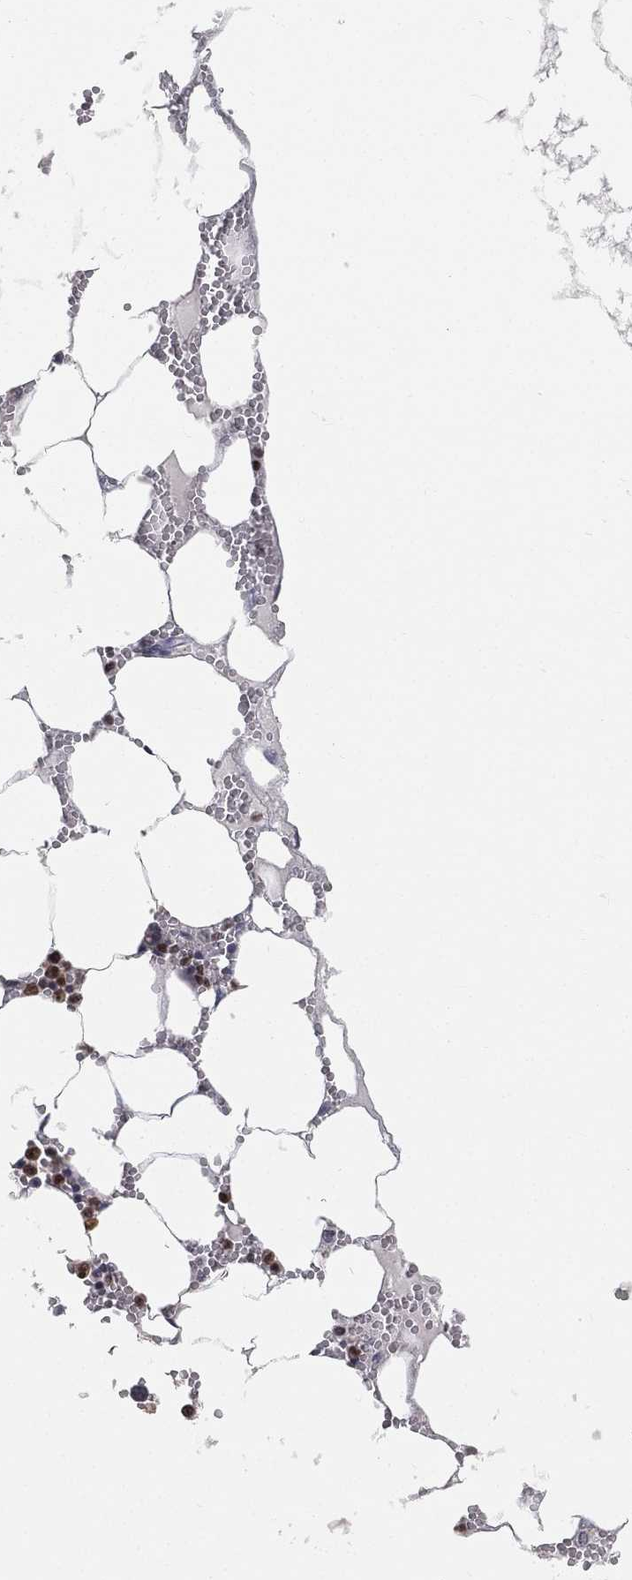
{"staining": {"intensity": "strong", "quantity": "25%-75%", "location": "cytoplasmic/membranous,nuclear"}, "tissue": "bone marrow", "cell_type": "Hematopoietic cells", "image_type": "normal", "snomed": [{"axis": "morphology", "description": "Normal tissue, NOS"}, {"axis": "topography", "description": "Bone marrow"}], "caption": "A high-resolution photomicrograph shows IHC staining of unremarkable bone marrow, which demonstrates strong cytoplasmic/membranous,nuclear positivity in approximately 25%-75% of hematopoietic cells.", "gene": "ARG1", "patient": {"sex": "female", "age": 64}}